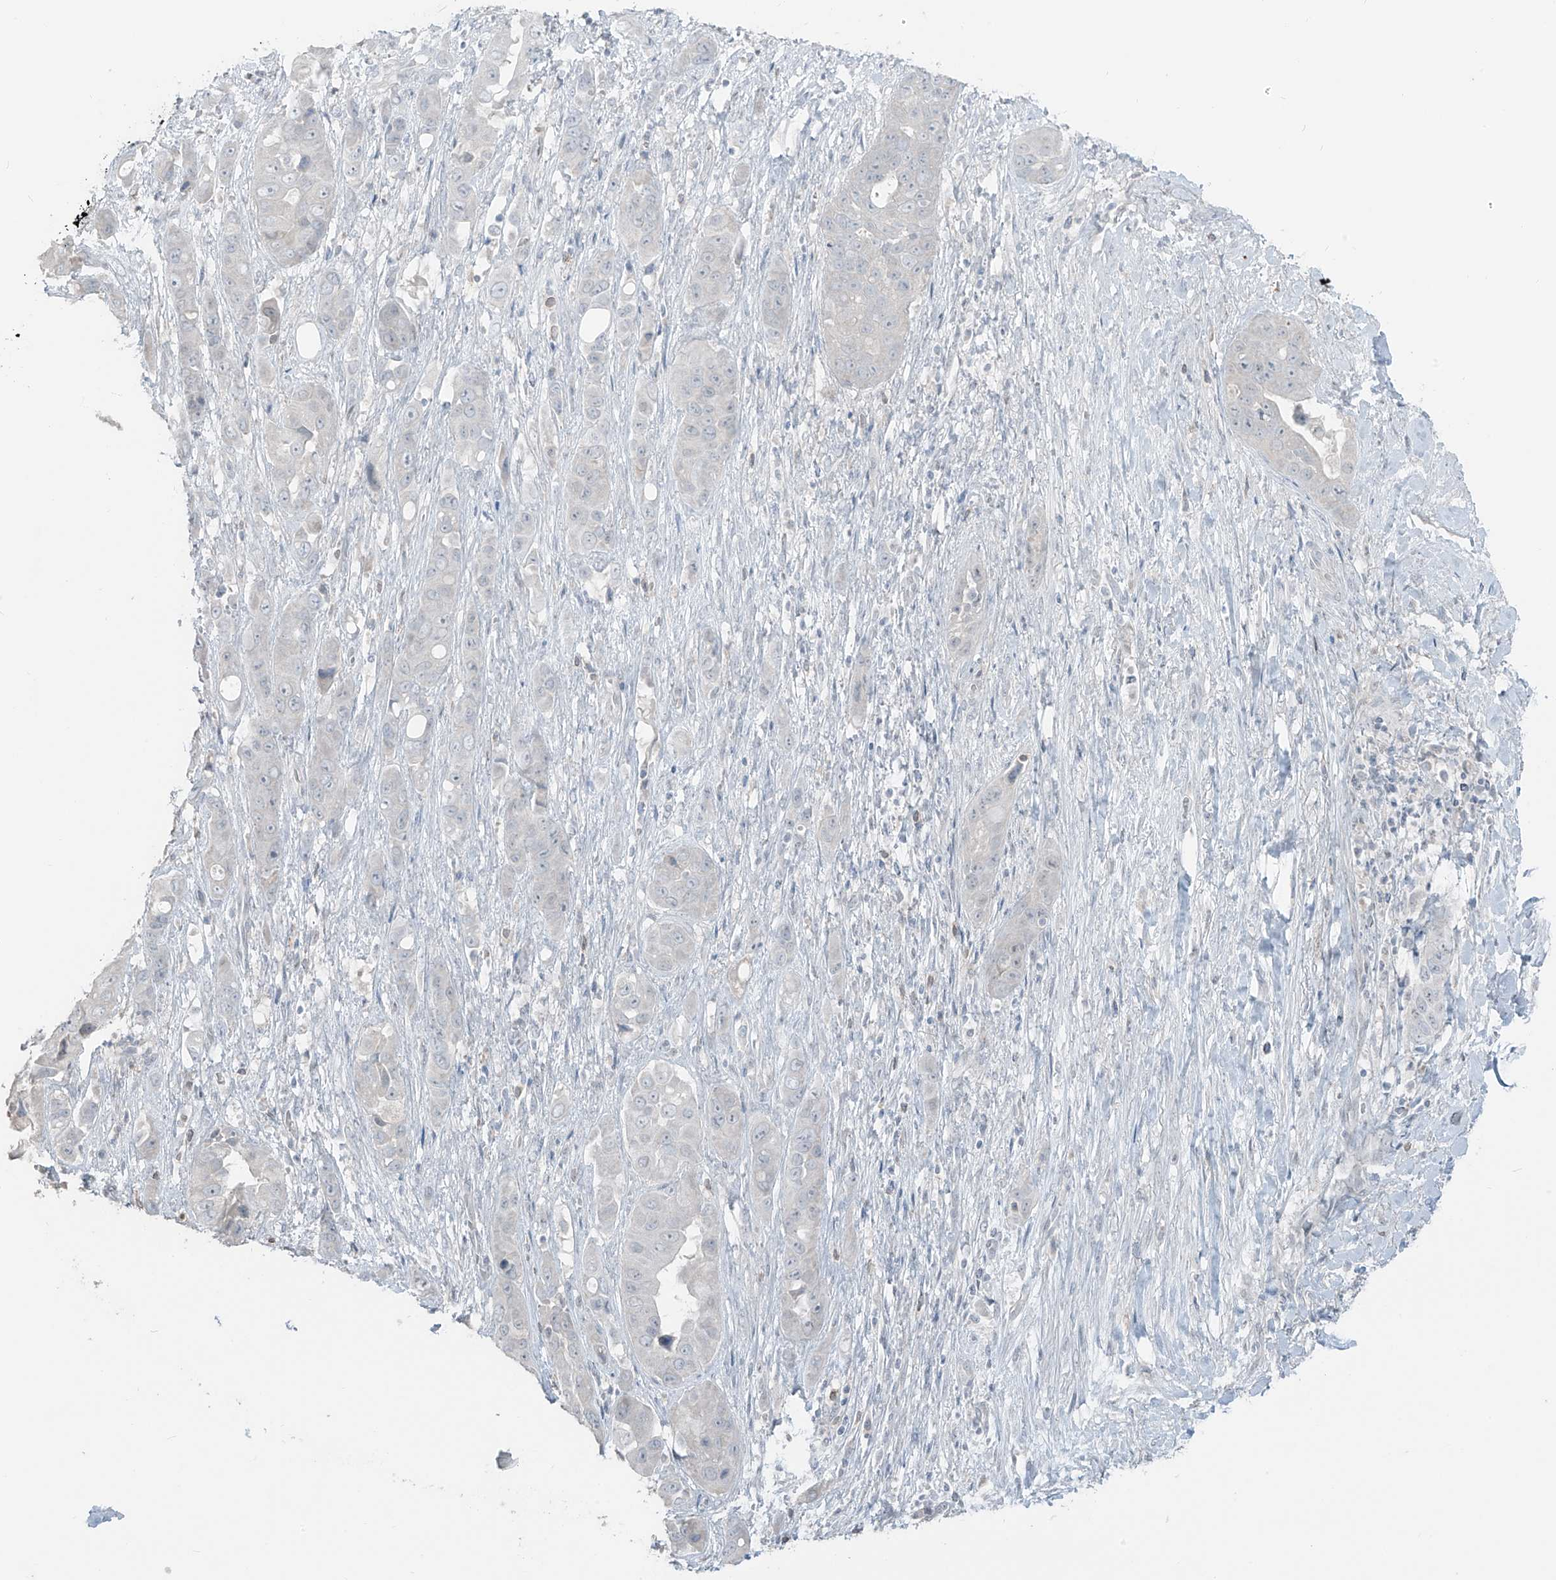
{"staining": {"intensity": "negative", "quantity": "none", "location": "none"}, "tissue": "liver cancer", "cell_type": "Tumor cells", "image_type": "cancer", "snomed": [{"axis": "morphology", "description": "Cholangiocarcinoma"}, {"axis": "topography", "description": "Liver"}], "caption": "High magnification brightfield microscopy of liver cancer stained with DAB (brown) and counterstained with hematoxylin (blue): tumor cells show no significant positivity. (Brightfield microscopy of DAB immunohistochemistry (IHC) at high magnification).", "gene": "PRDM6", "patient": {"sex": "female", "age": 52}}